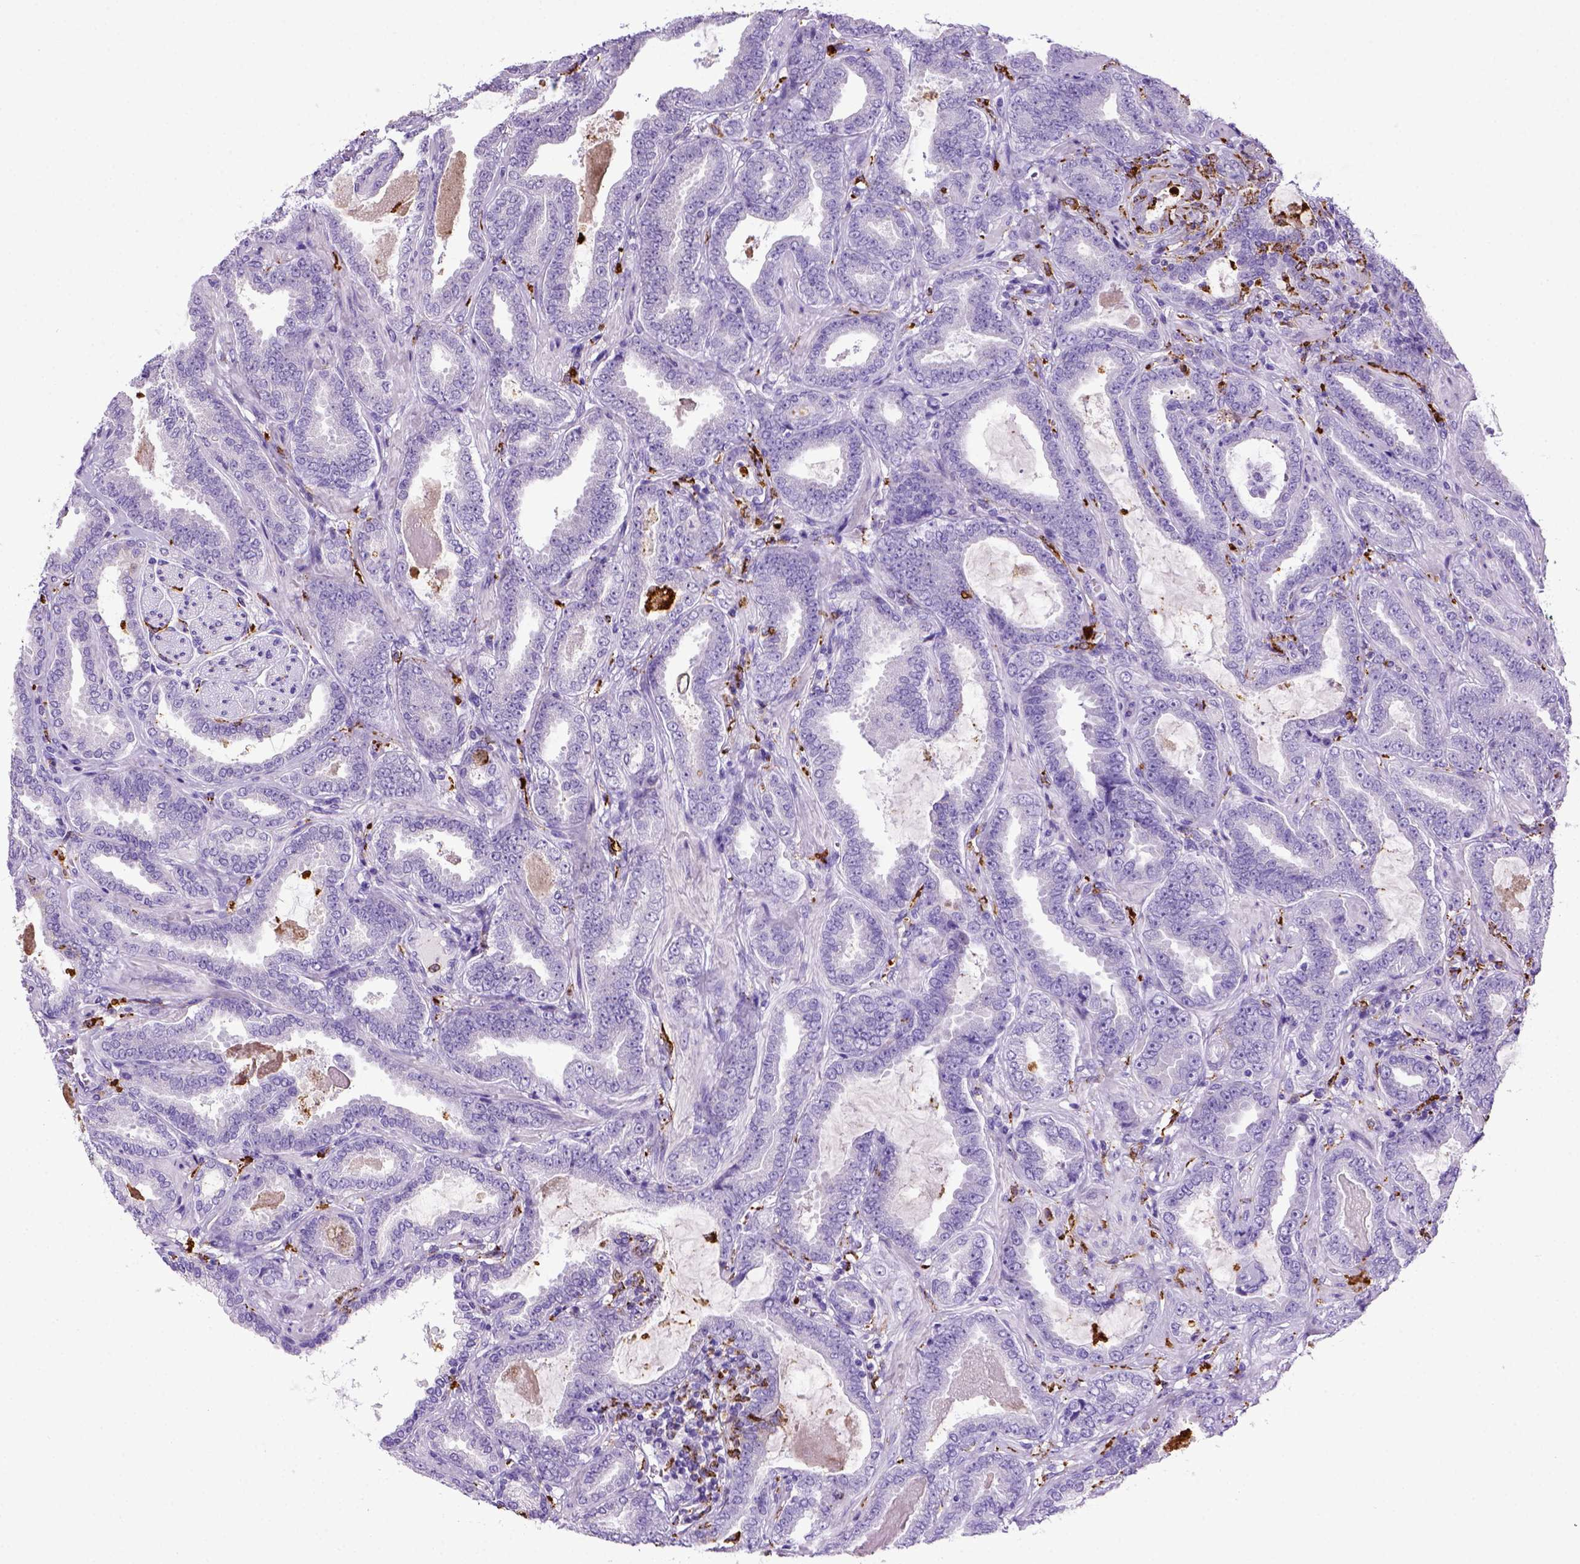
{"staining": {"intensity": "negative", "quantity": "none", "location": "none"}, "tissue": "prostate cancer", "cell_type": "Tumor cells", "image_type": "cancer", "snomed": [{"axis": "morphology", "description": "Adenocarcinoma, NOS"}, {"axis": "topography", "description": "Prostate"}], "caption": "IHC image of human prostate cancer (adenocarcinoma) stained for a protein (brown), which exhibits no expression in tumor cells.", "gene": "CD68", "patient": {"sex": "male", "age": 64}}